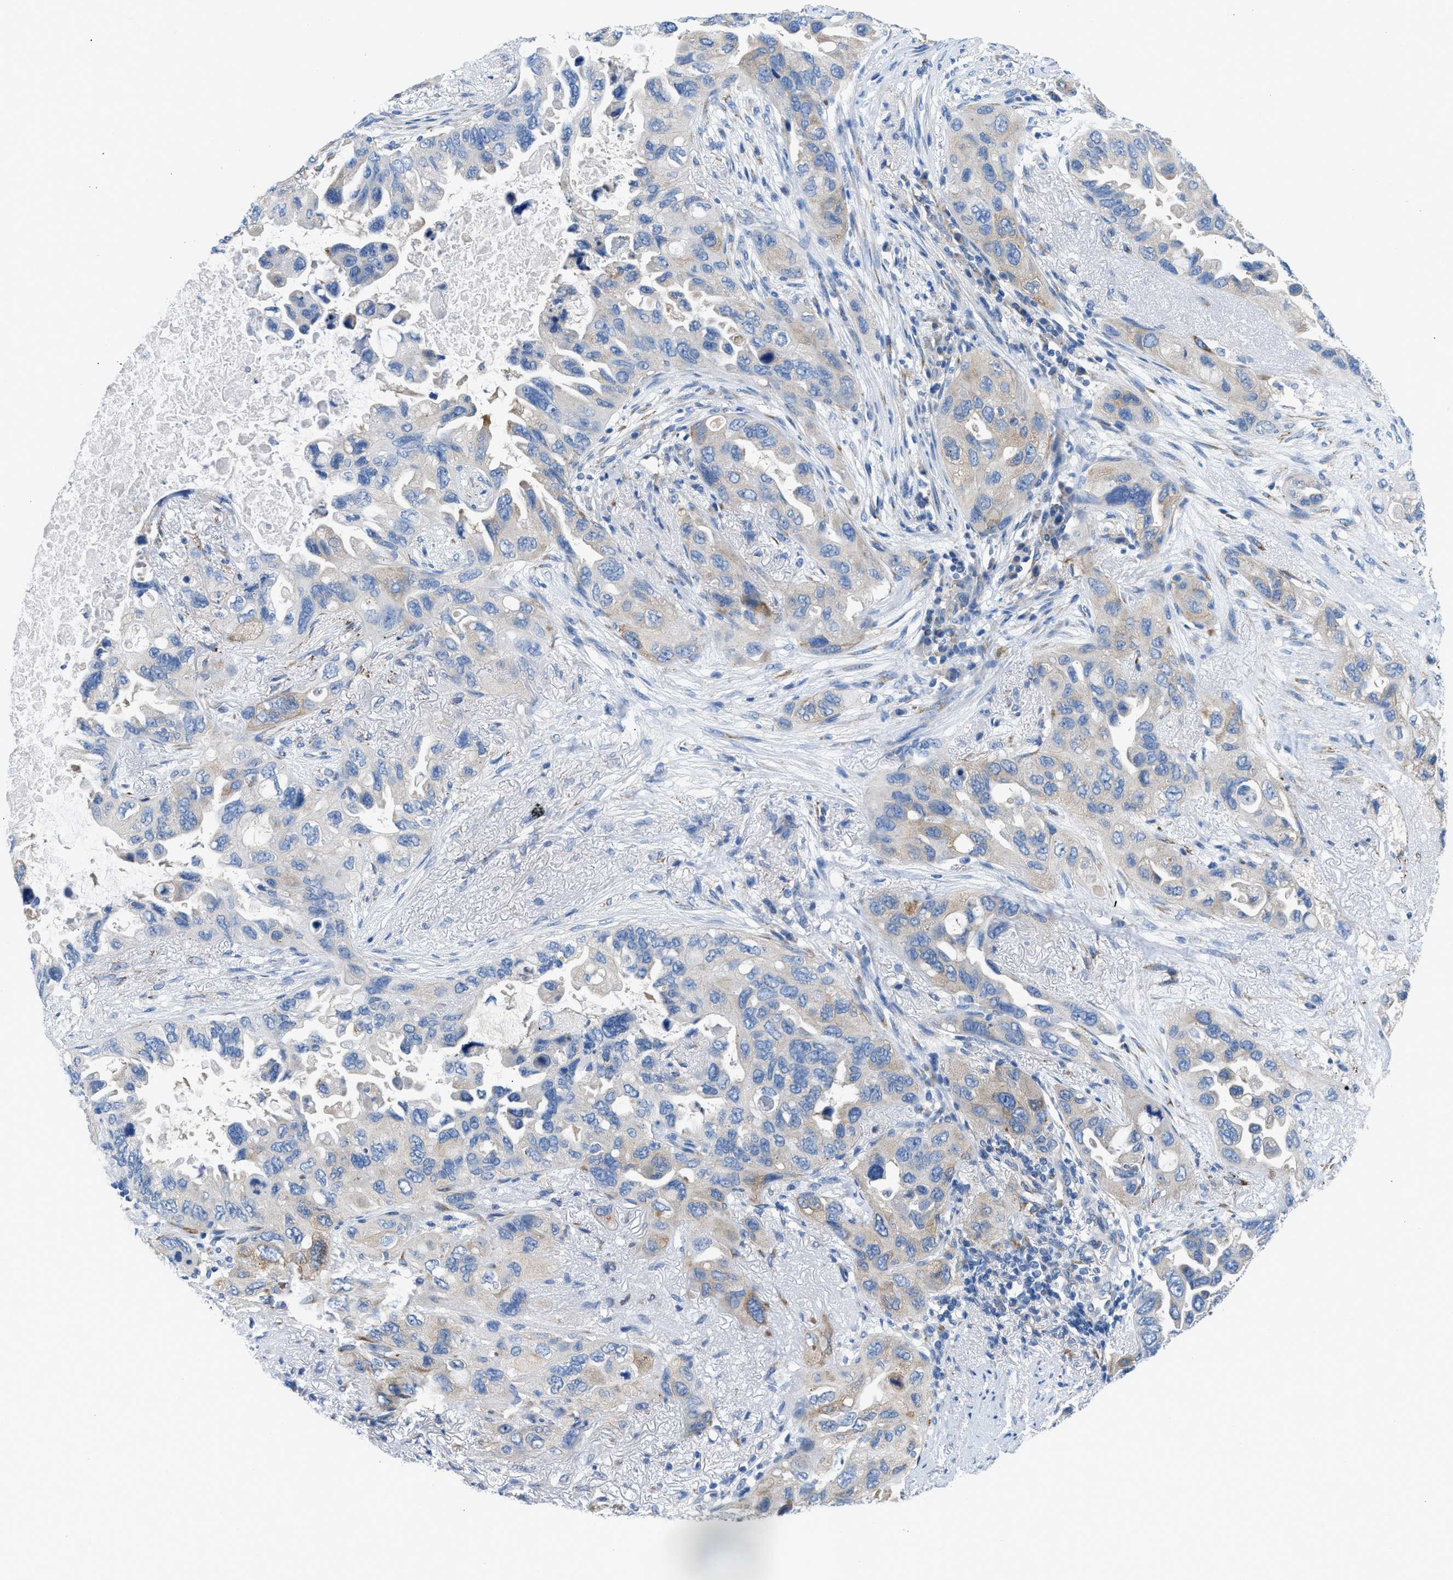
{"staining": {"intensity": "moderate", "quantity": "<25%", "location": "cytoplasmic/membranous"}, "tissue": "lung cancer", "cell_type": "Tumor cells", "image_type": "cancer", "snomed": [{"axis": "morphology", "description": "Squamous cell carcinoma, NOS"}, {"axis": "topography", "description": "Lung"}], "caption": "Immunohistochemical staining of lung cancer (squamous cell carcinoma) reveals low levels of moderate cytoplasmic/membranous expression in about <25% of tumor cells. The staining is performed using DAB (3,3'-diaminobenzidine) brown chromogen to label protein expression. The nuclei are counter-stained blue using hematoxylin.", "gene": "BNC2", "patient": {"sex": "female", "age": 73}}